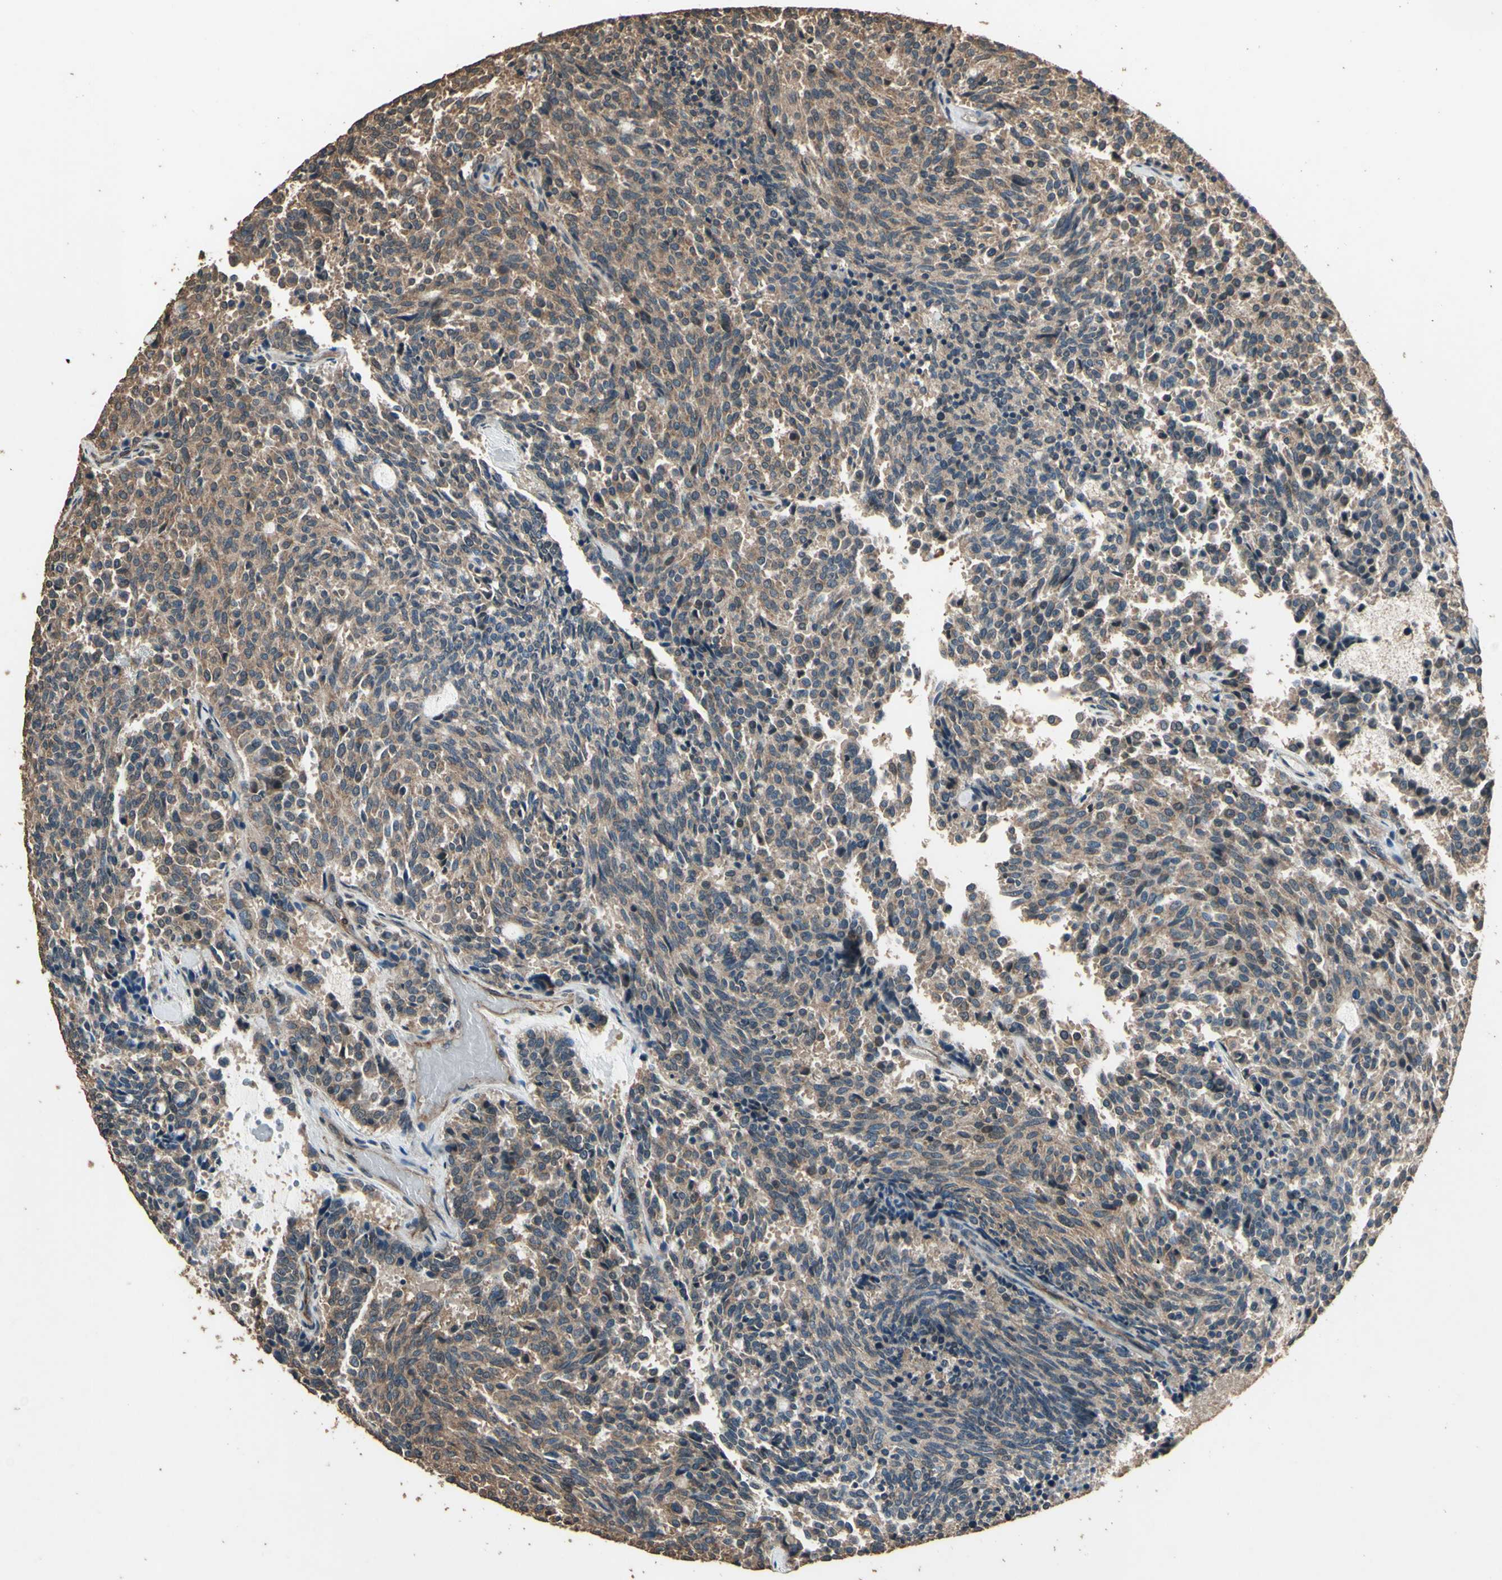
{"staining": {"intensity": "moderate", "quantity": ">75%", "location": "cytoplasmic/membranous"}, "tissue": "carcinoid", "cell_type": "Tumor cells", "image_type": "cancer", "snomed": [{"axis": "morphology", "description": "Carcinoid, malignant, NOS"}, {"axis": "topography", "description": "Pancreas"}], "caption": "Carcinoid (malignant) stained with immunohistochemistry (IHC) shows moderate cytoplasmic/membranous positivity in approximately >75% of tumor cells.", "gene": "TSPO", "patient": {"sex": "female", "age": 54}}